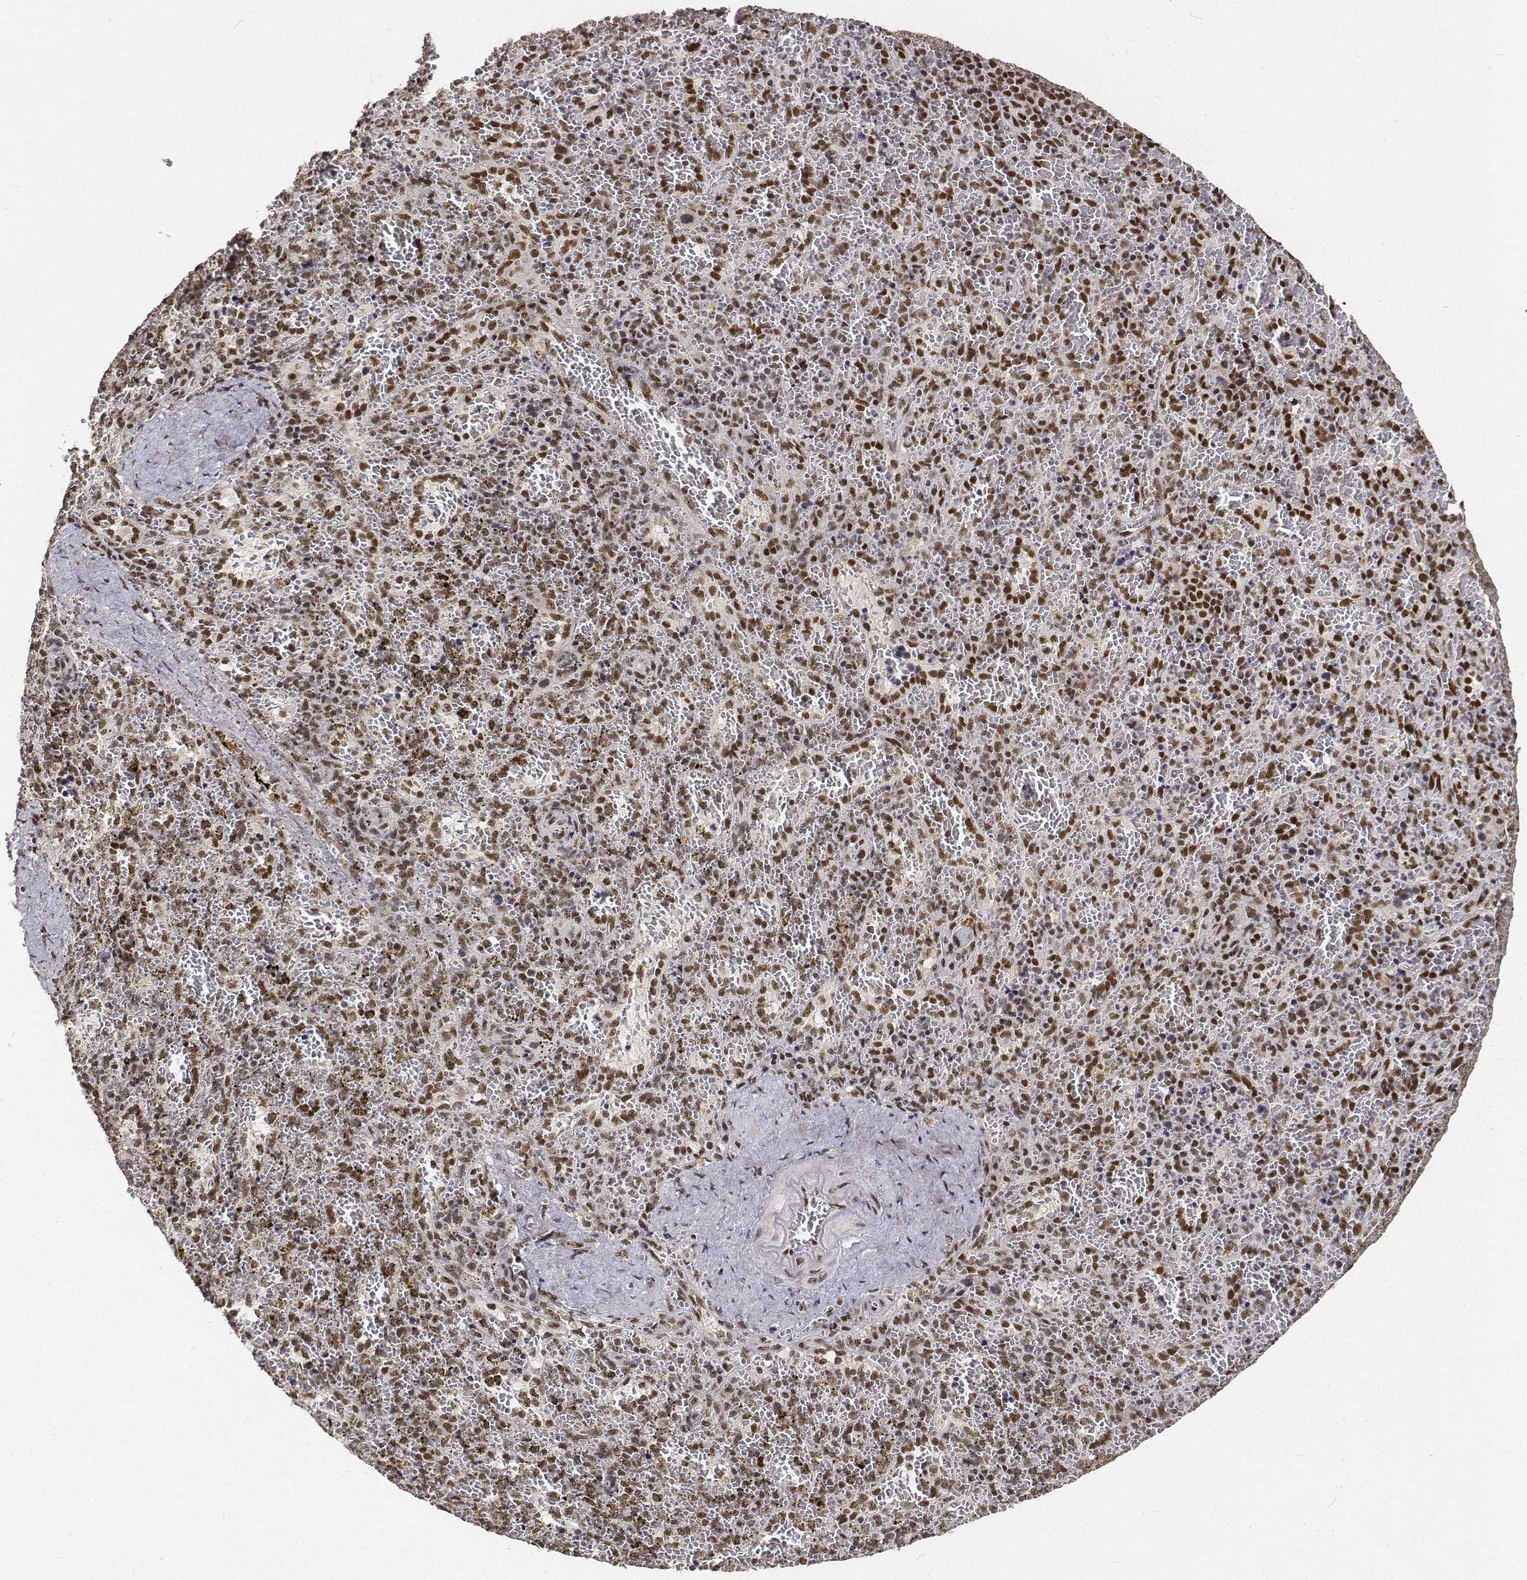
{"staining": {"intensity": "strong", "quantity": "25%-75%", "location": "nuclear"}, "tissue": "spleen", "cell_type": "Cells in red pulp", "image_type": "normal", "snomed": [{"axis": "morphology", "description": "Normal tissue, NOS"}, {"axis": "topography", "description": "Spleen"}], "caption": "Strong nuclear protein expression is seen in approximately 25%-75% of cells in red pulp in spleen. The protein is stained brown, and the nuclei are stained in blue (DAB (3,3'-diaminobenzidine) IHC with brightfield microscopy, high magnification).", "gene": "ATRX", "patient": {"sex": "female", "age": 50}}